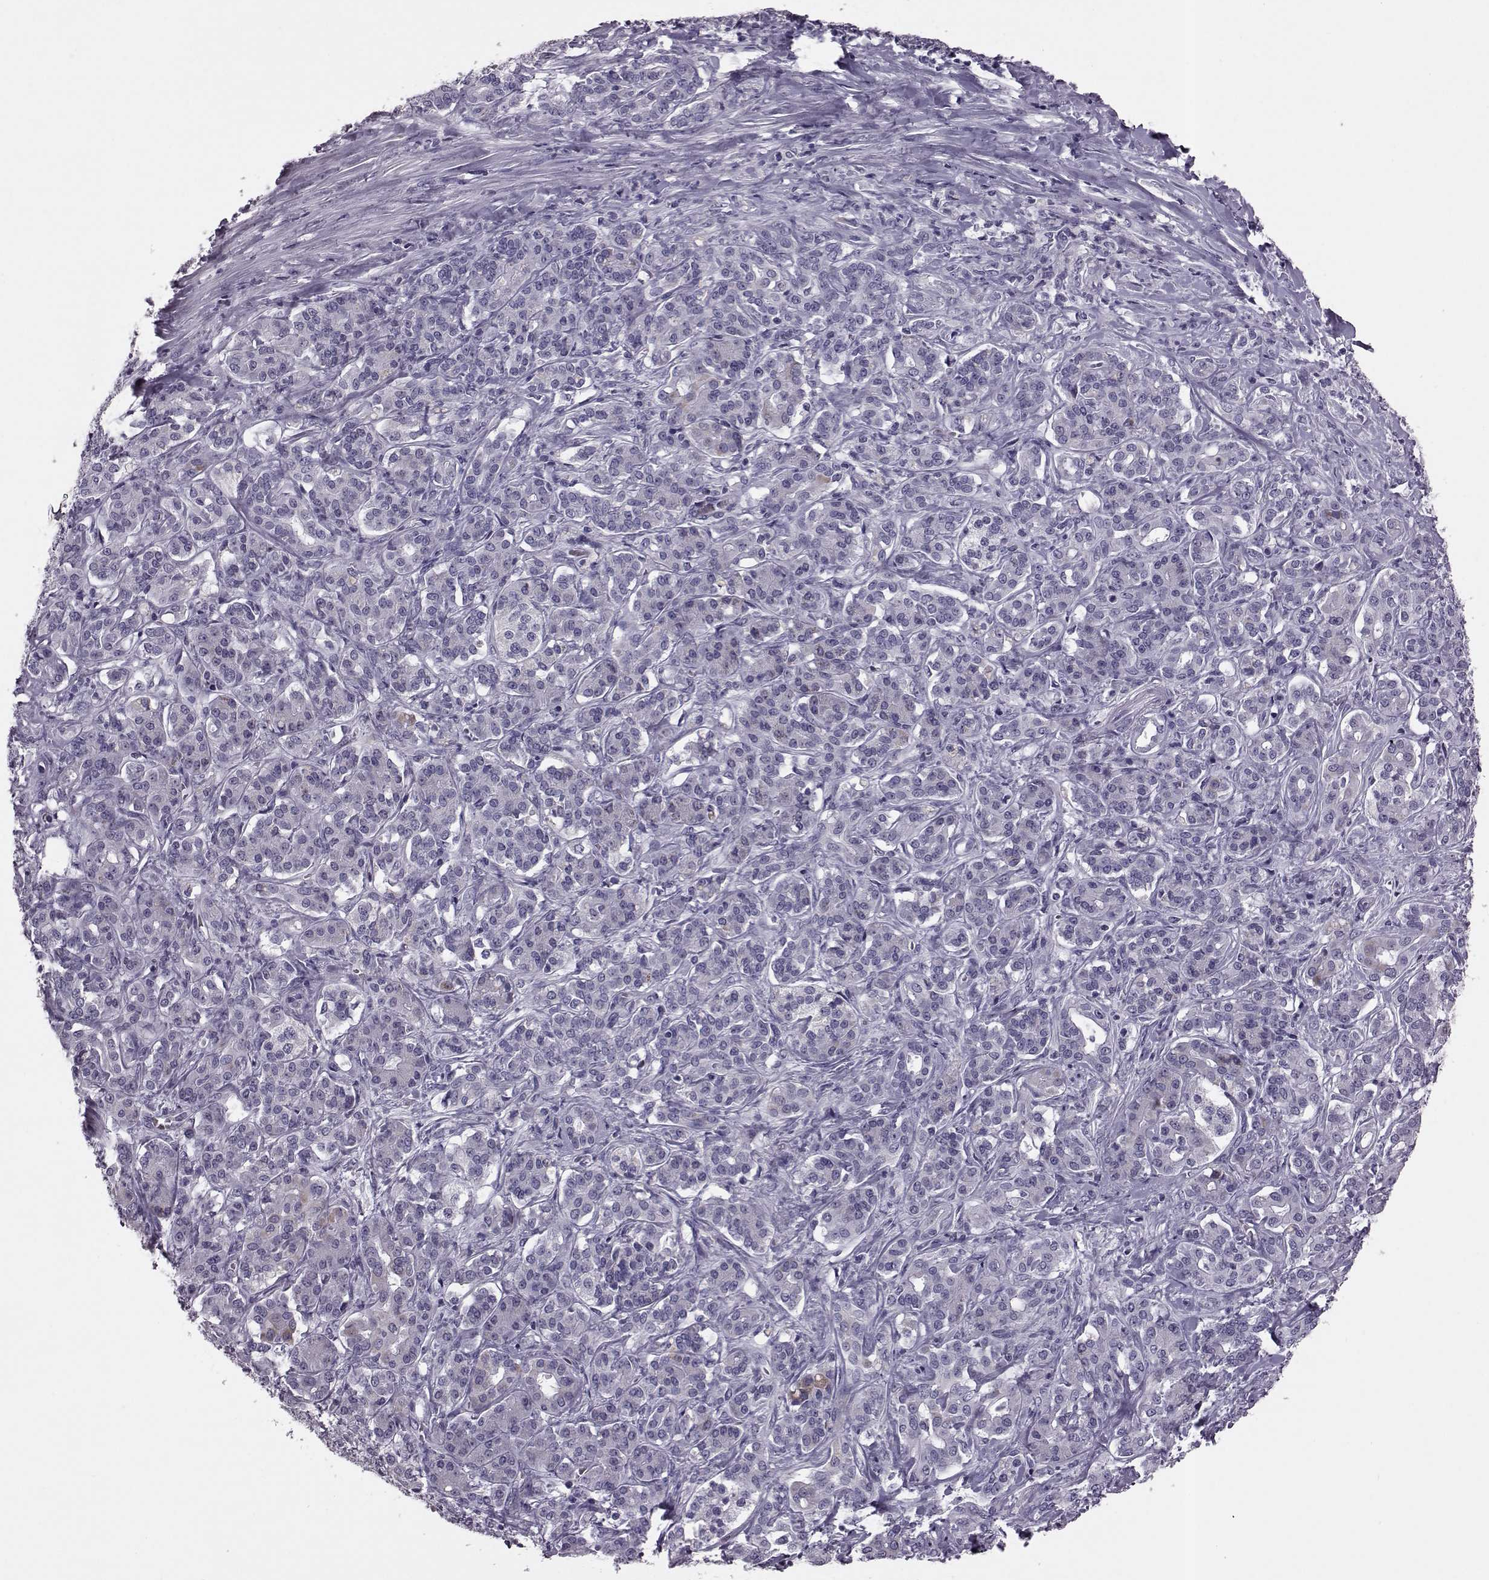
{"staining": {"intensity": "negative", "quantity": "none", "location": "none"}, "tissue": "pancreatic cancer", "cell_type": "Tumor cells", "image_type": "cancer", "snomed": [{"axis": "morphology", "description": "Normal tissue, NOS"}, {"axis": "morphology", "description": "Inflammation, NOS"}, {"axis": "morphology", "description": "Adenocarcinoma, NOS"}, {"axis": "topography", "description": "Pancreas"}], "caption": "Immunohistochemistry histopathology image of pancreatic cancer (adenocarcinoma) stained for a protein (brown), which exhibits no expression in tumor cells.", "gene": "RIMS2", "patient": {"sex": "male", "age": 57}}